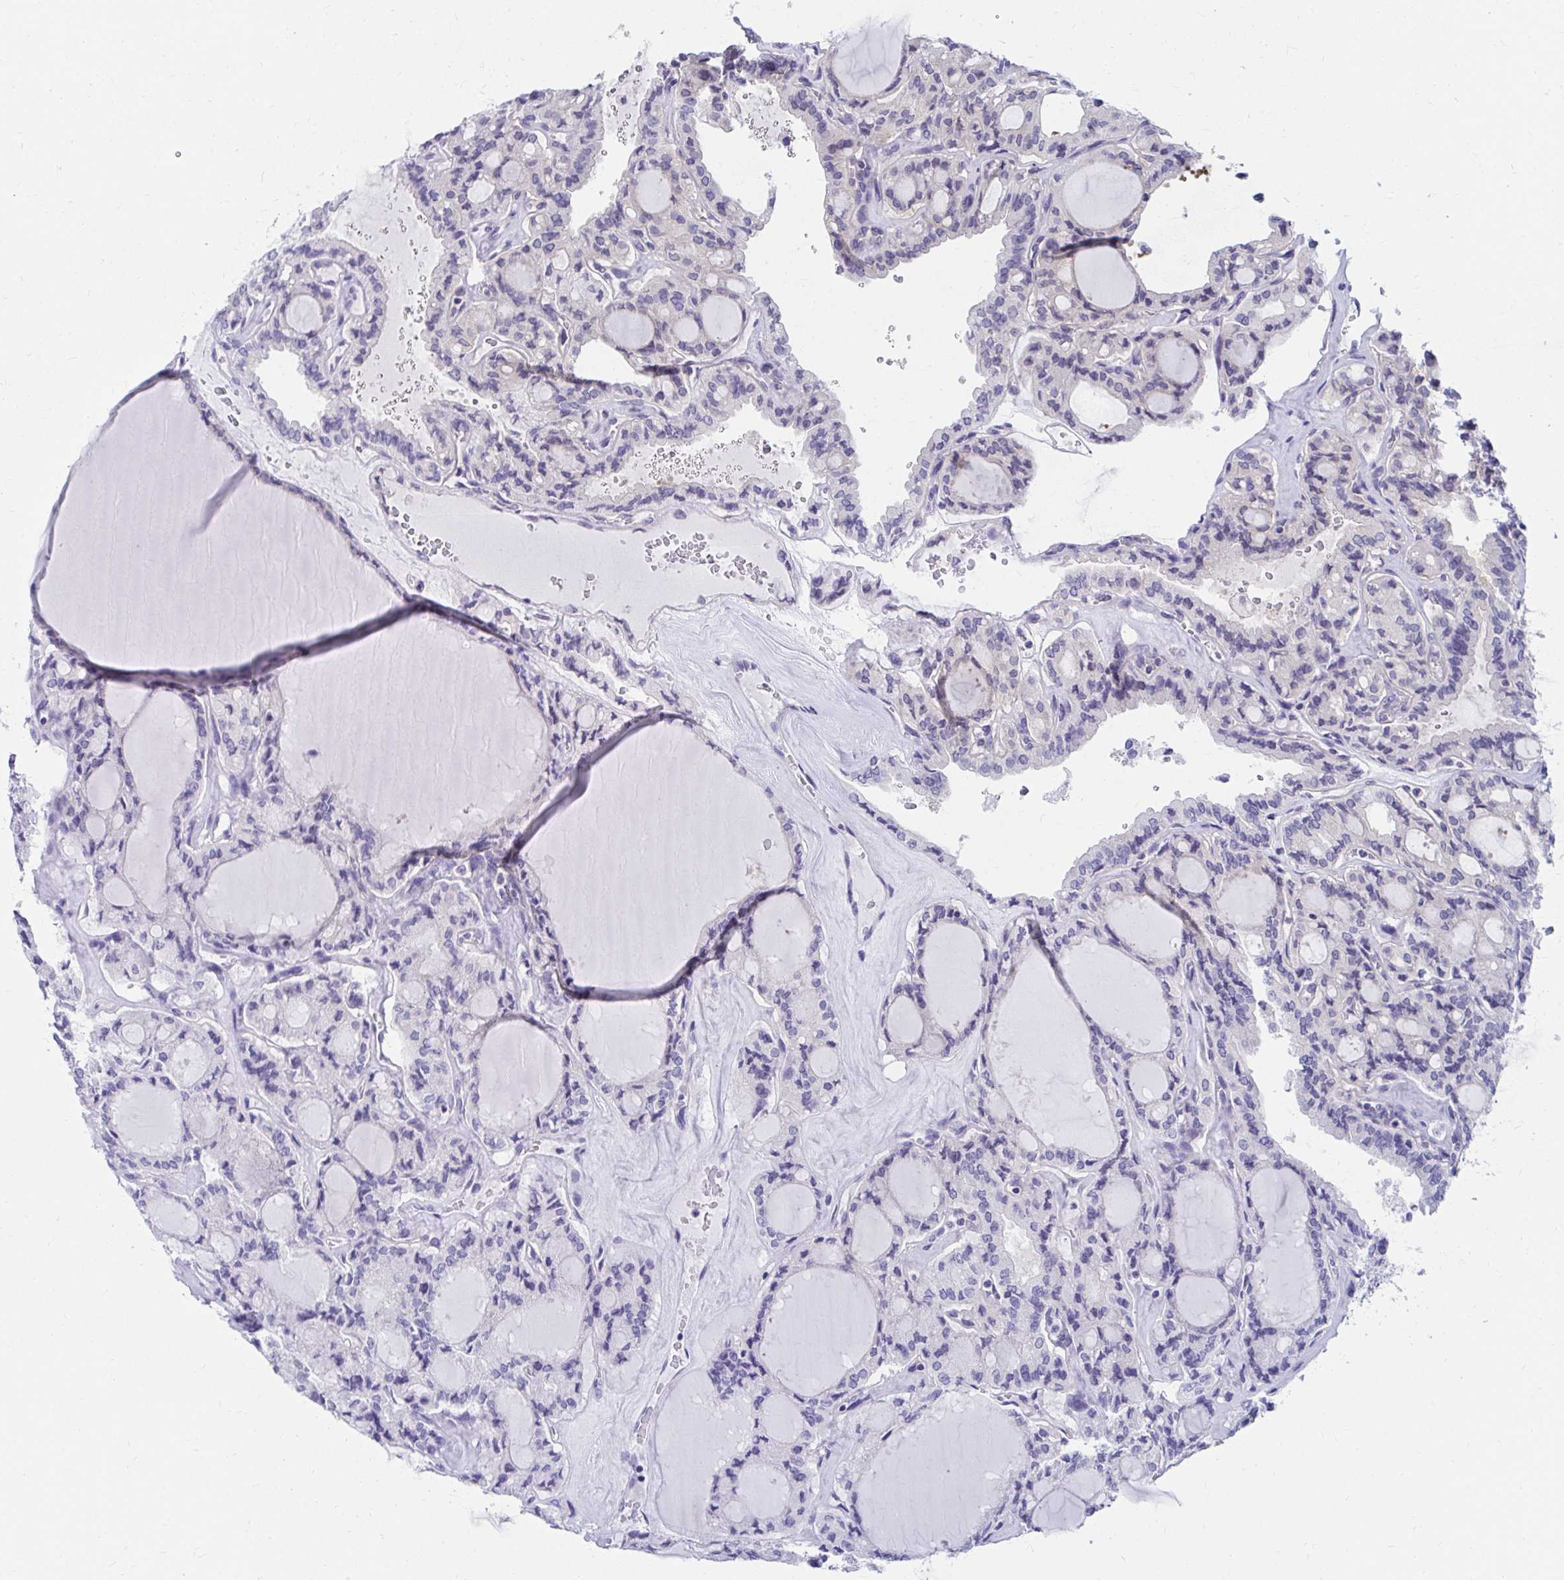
{"staining": {"intensity": "negative", "quantity": "none", "location": "none"}, "tissue": "thyroid cancer", "cell_type": "Tumor cells", "image_type": "cancer", "snomed": [{"axis": "morphology", "description": "Papillary adenocarcinoma, NOS"}, {"axis": "topography", "description": "Thyroid gland"}], "caption": "The immunohistochemistry (IHC) histopathology image has no significant expression in tumor cells of thyroid cancer tissue.", "gene": "C19orf81", "patient": {"sex": "male", "age": 87}}